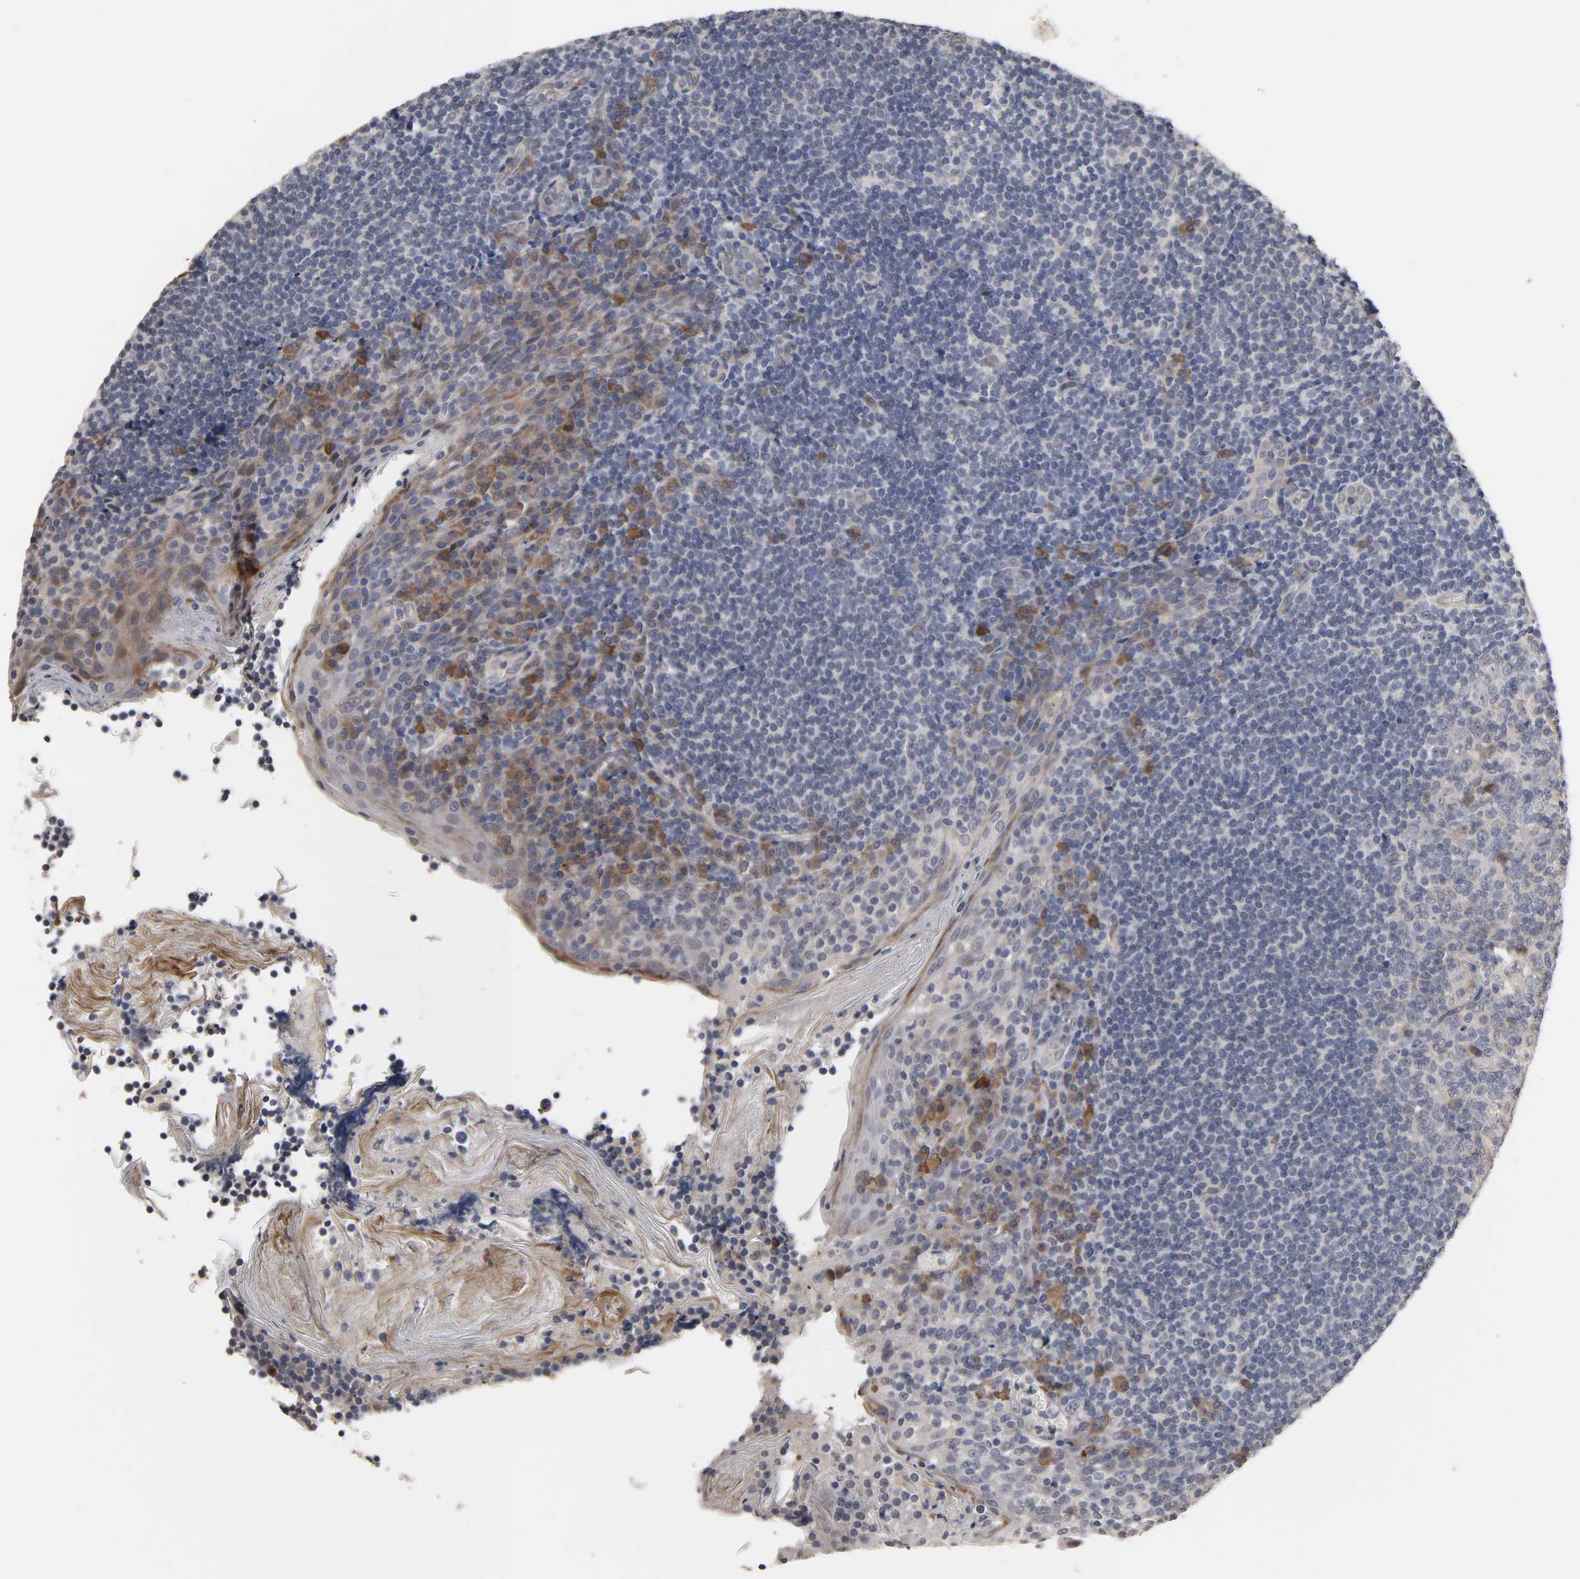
{"staining": {"intensity": "negative", "quantity": "none", "location": "none"}, "tissue": "tonsil", "cell_type": "Germinal center cells", "image_type": "normal", "snomed": [{"axis": "morphology", "description": "Normal tissue, NOS"}, {"axis": "topography", "description": "Tonsil"}], "caption": "Germinal center cells show no significant staining in normal tonsil. The staining was performed using DAB (3,3'-diaminobenzidine) to visualize the protein expression in brown, while the nuclei were stained in blue with hematoxylin (Magnification: 20x).", "gene": "HNF4A", "patient": {"sex": "male", "age": 31}}